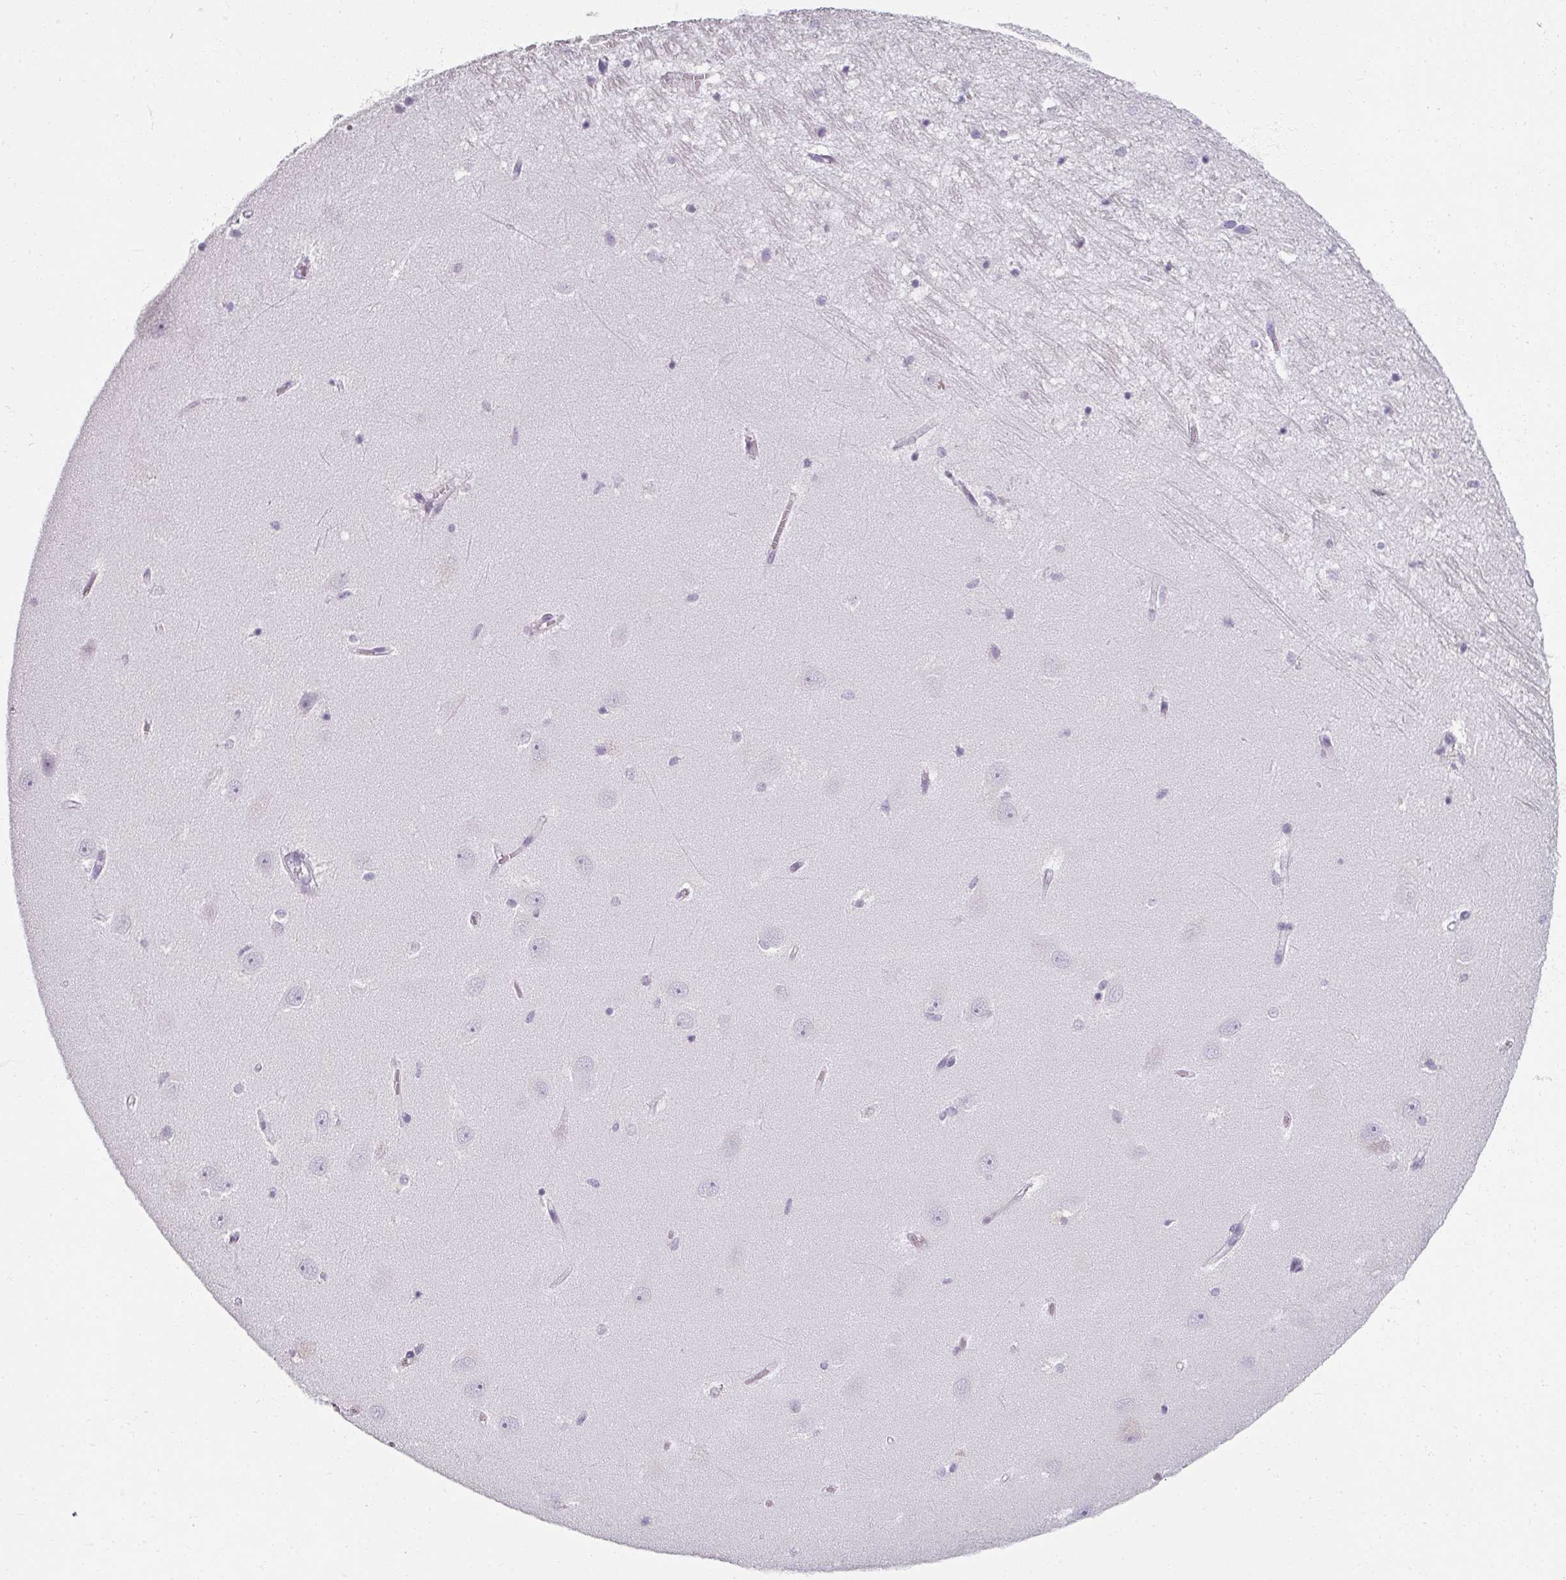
{"staining": {"intensity": "negative", "quantity": "none", "location": "none"}, "tissue": "hippocampus", "cell_type": "Glial cells", "image_type": "normal", "snomed": [{"axis": "morphology", "description": "Normal tissue, NOS"}, {"axis": "topography", "description": "Hippocampus"}], "caption": "This is a photomicrograph of immunohistochemistry staining of benign hippocampus, which shows no positivity in glial cells. (IHC, brightfield microscopy, high magnification).", "gene": "REG3A", "patient": {"sex": "female", "age": 64}}